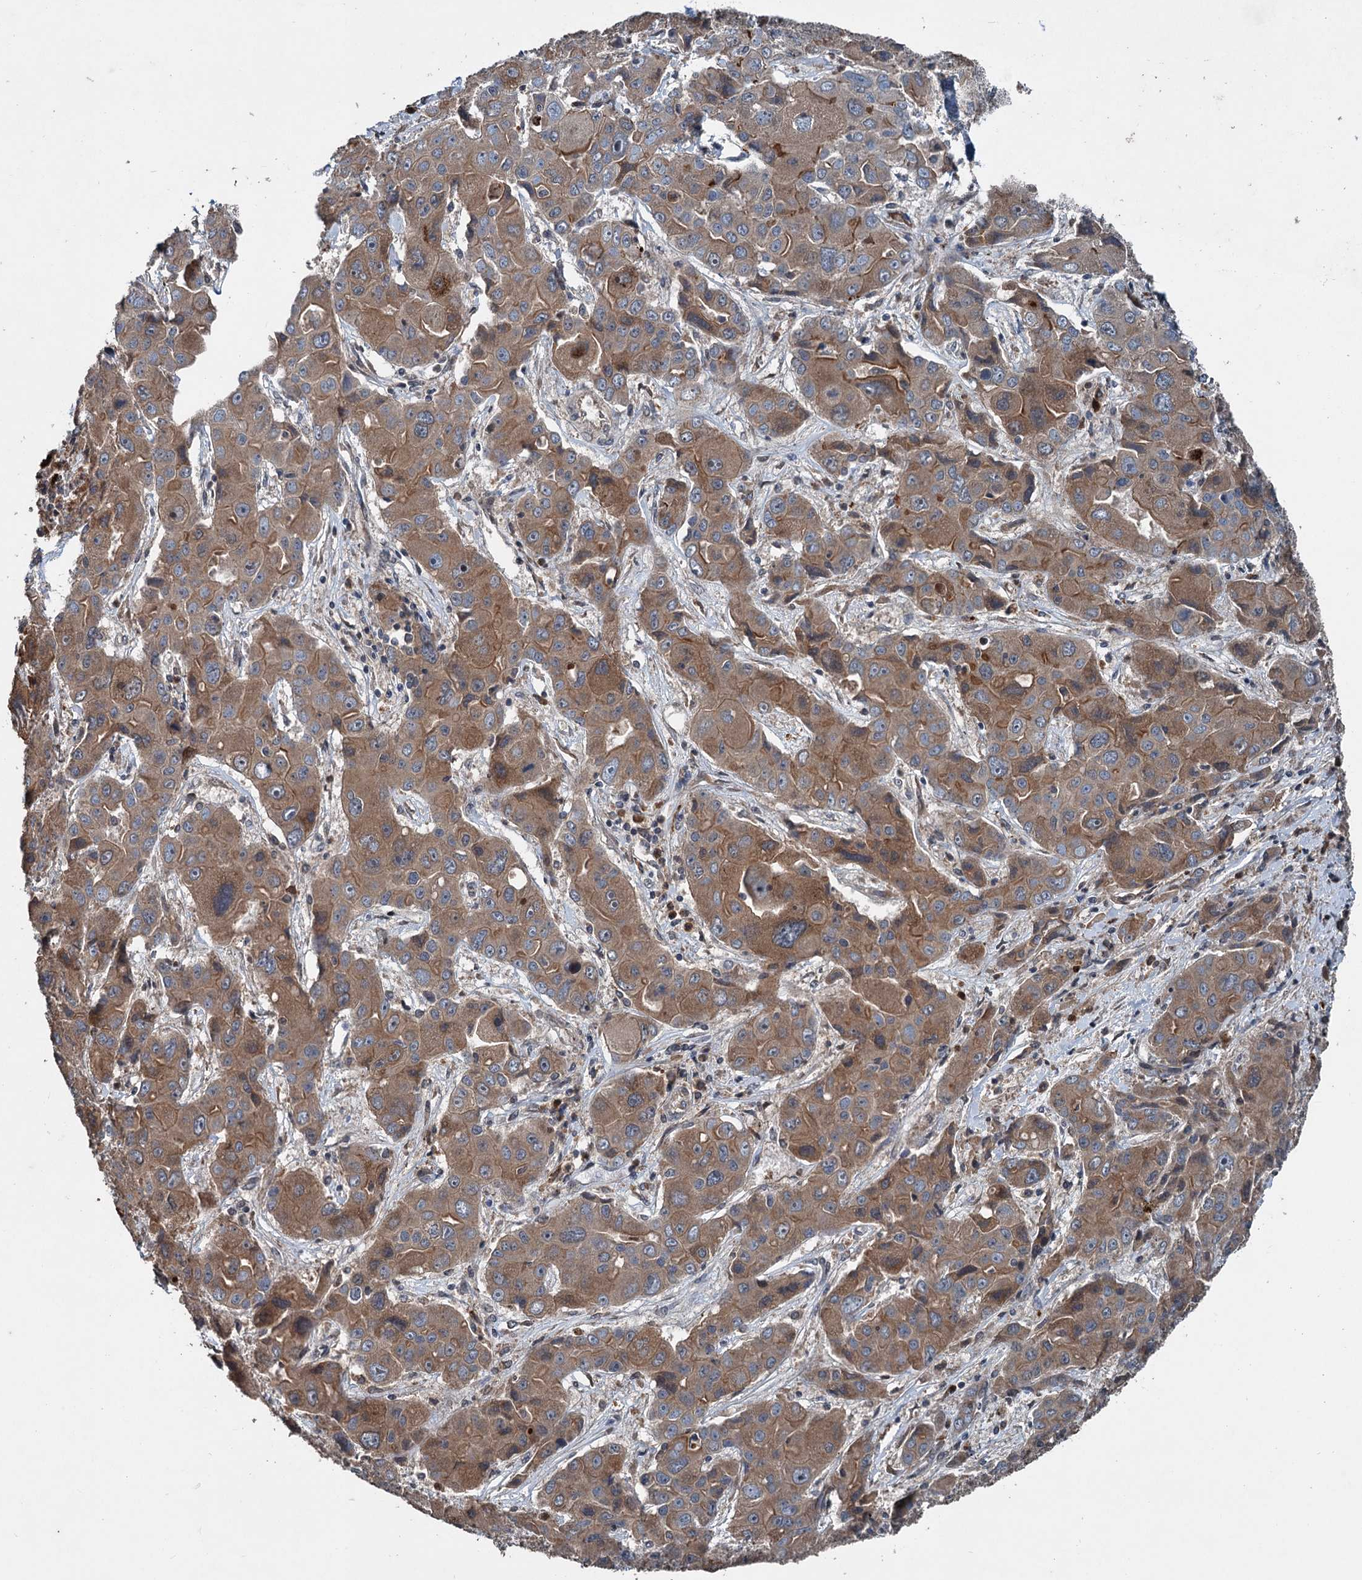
{"staining": {"intensity": "moderate", "quantity": ">75%", "location": "cytoplasmic/membranous"}, "tissue": "liver cancer", "cell_type": "Tumor cells", "image_type": "cancer", "snomed": [{"axis": "morphology", "description": "Cholangiocarcinoma"}, {"axis": "topography", "description": "Liver"}], "caption": "Approximately >75% of tumor cells in human liver cancer demonstrate moderate cytoplasmic/membranous protein staining as visualized by brown immunohistochemical staining.", "gene": "N4BP2L2", "patient": {"sex": "male", "age": 67}}